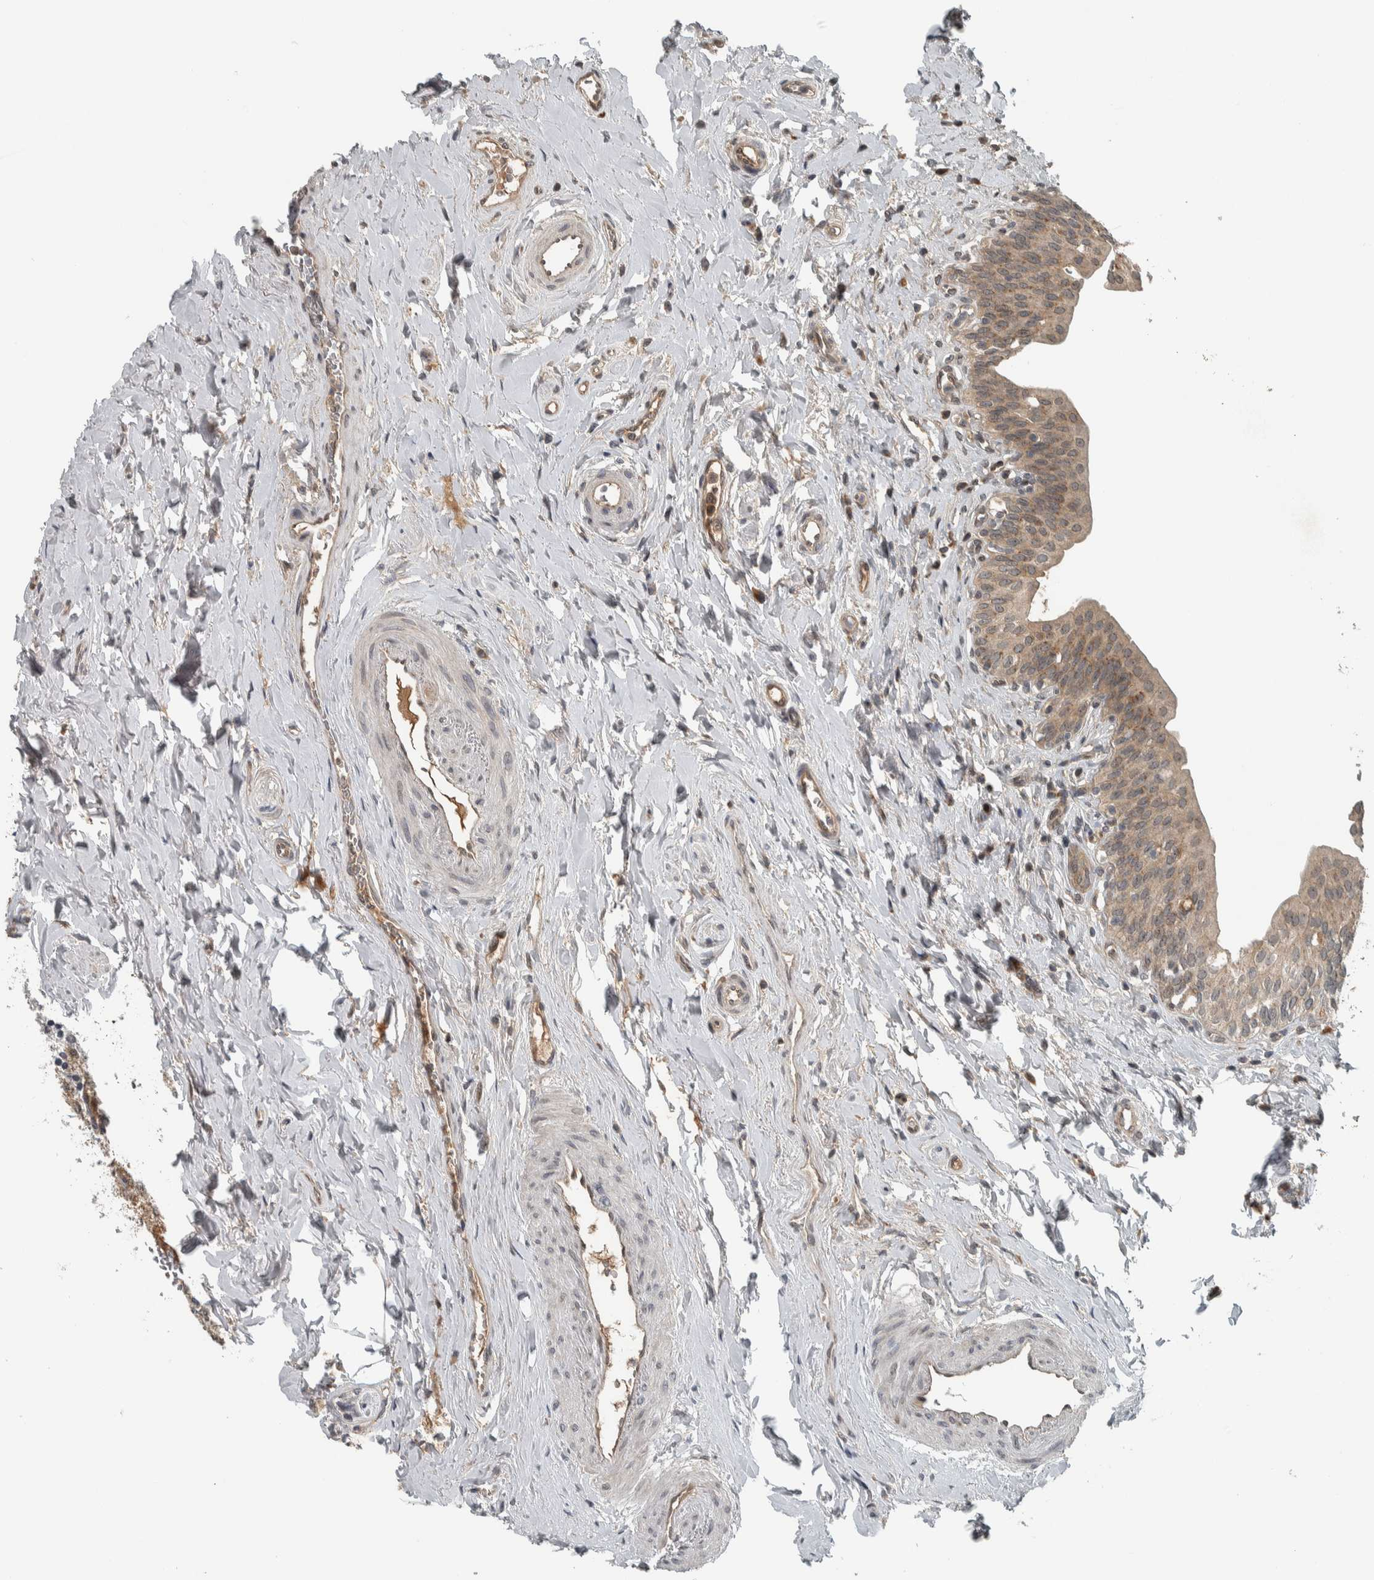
{"staining": {"intensity": "moderate", "quantity": ">75%", "location": "cytoplasmic/membranous,nuclear"}, "tissue": "urinary bladder", "cell_type": "Urothelial cells", "image_type": "normal", "snomed": [{"axis": "morphology", "description": "Normal tissue, NOS"}, {"axis": "topography", "description": "Urinary bladder"}], "caption": "The micrograph demonstrates immunohistochemical staining of normal urinary bladder. There is moderate cytoplasmic/membranous,nuclear positivity is identified in approximately >75% of urothelial cells.", "gene": "XPO5", "patient": {"sex": "male", "age": 83}}